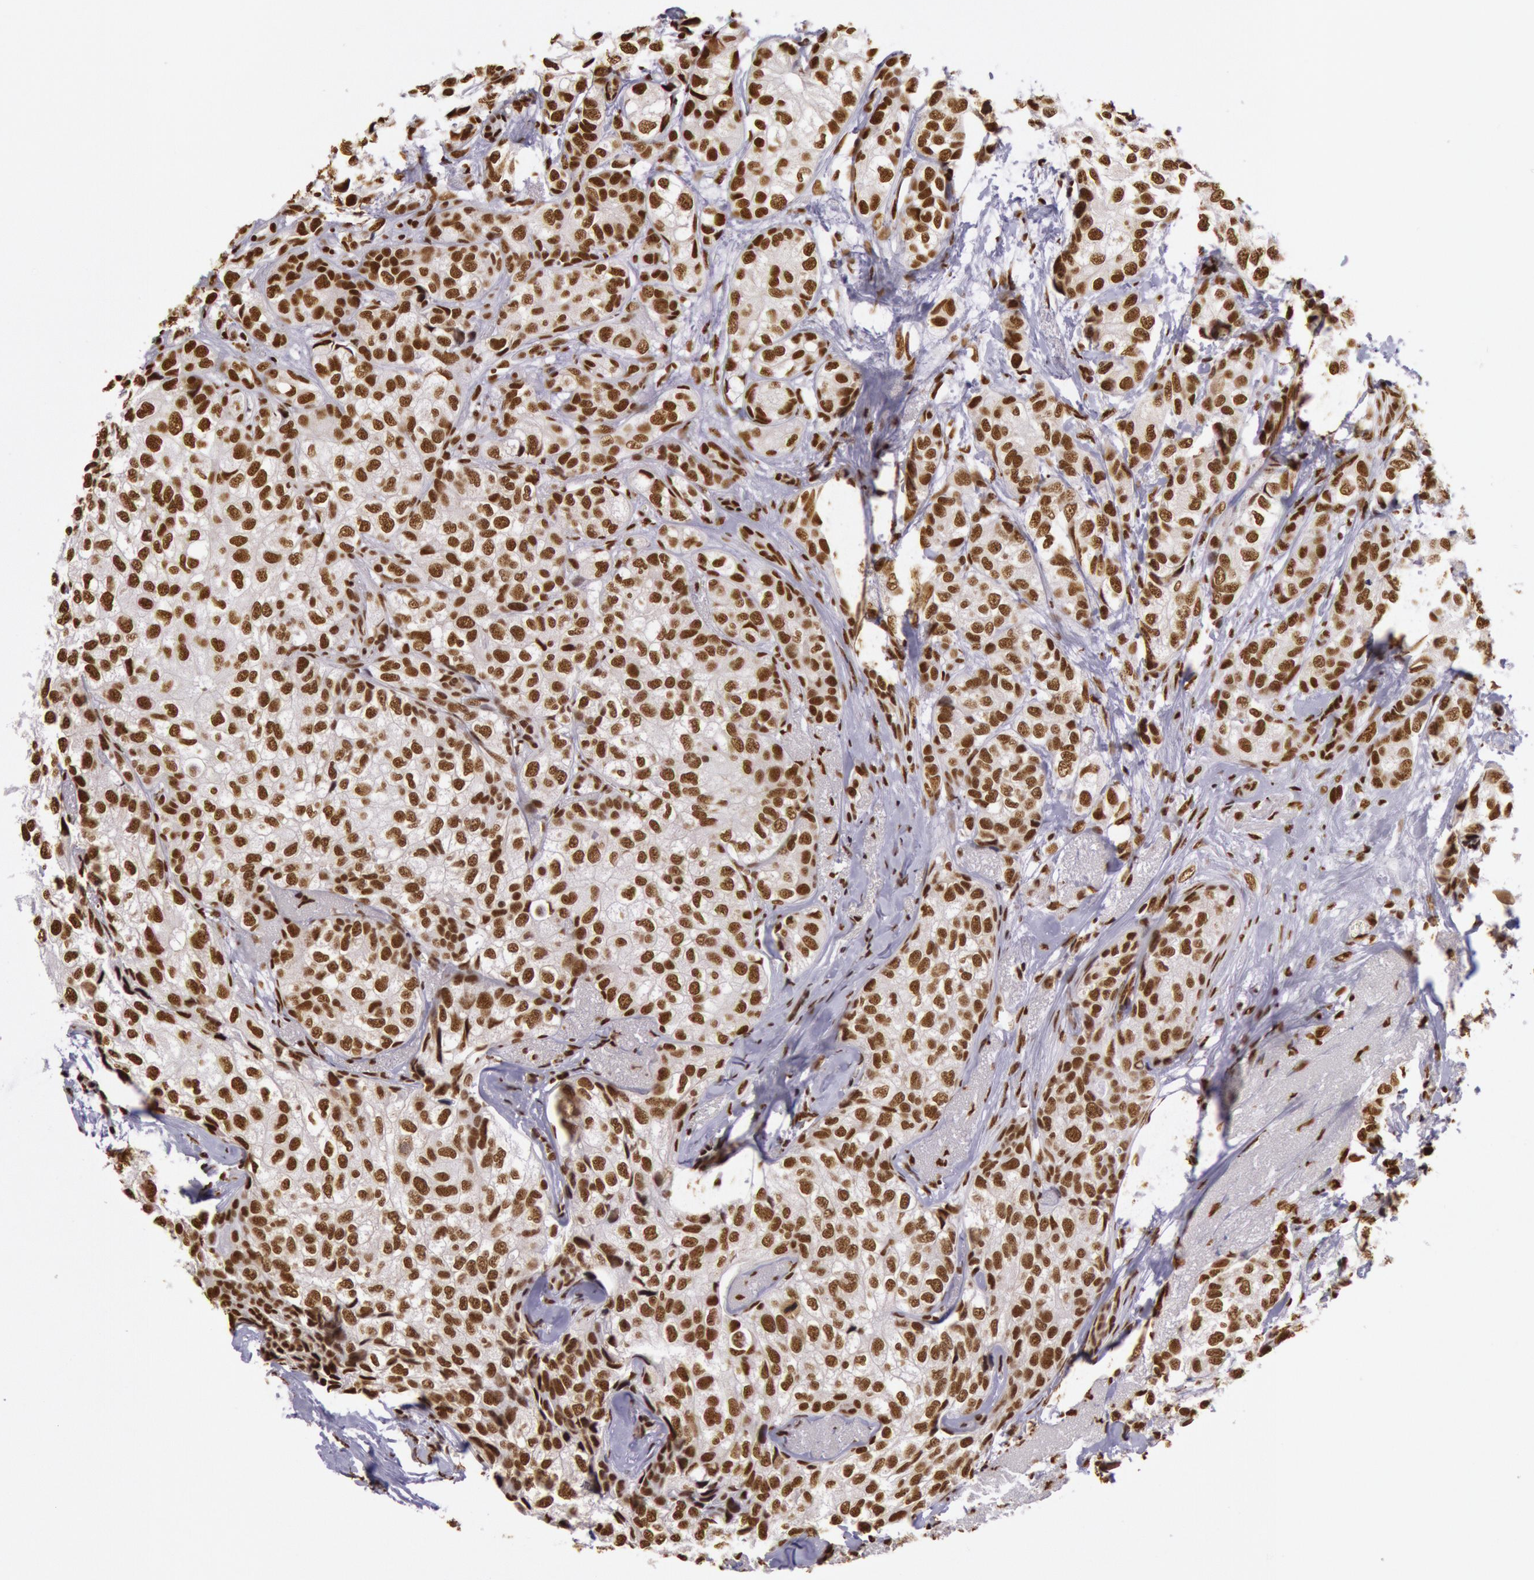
{"staining": {"intensity": "strong", "quantity": ">75%", "location": "nuclear"}, "tissue": "breast cancer", "cell_type": "Tumor cells", "image_type": "cancer", "snomed": [{"axis": "morphology", "description": "Duct carcinoma"}, {"axis": "topography", "description": "Breast"}], "caption": "Immunohistochemistry (IHC) micrograph of neoplastic tissue: human invasive ductal carcinoma (breast) stained using immunohistochemistry (IHC) shows high levels of strong protein expression localized specifically in the nuclear of tumor cells, appearing as a nuclear brown color.", "gene": "HNRNPH2", "patient": {"sex": "female", "age": 68}}